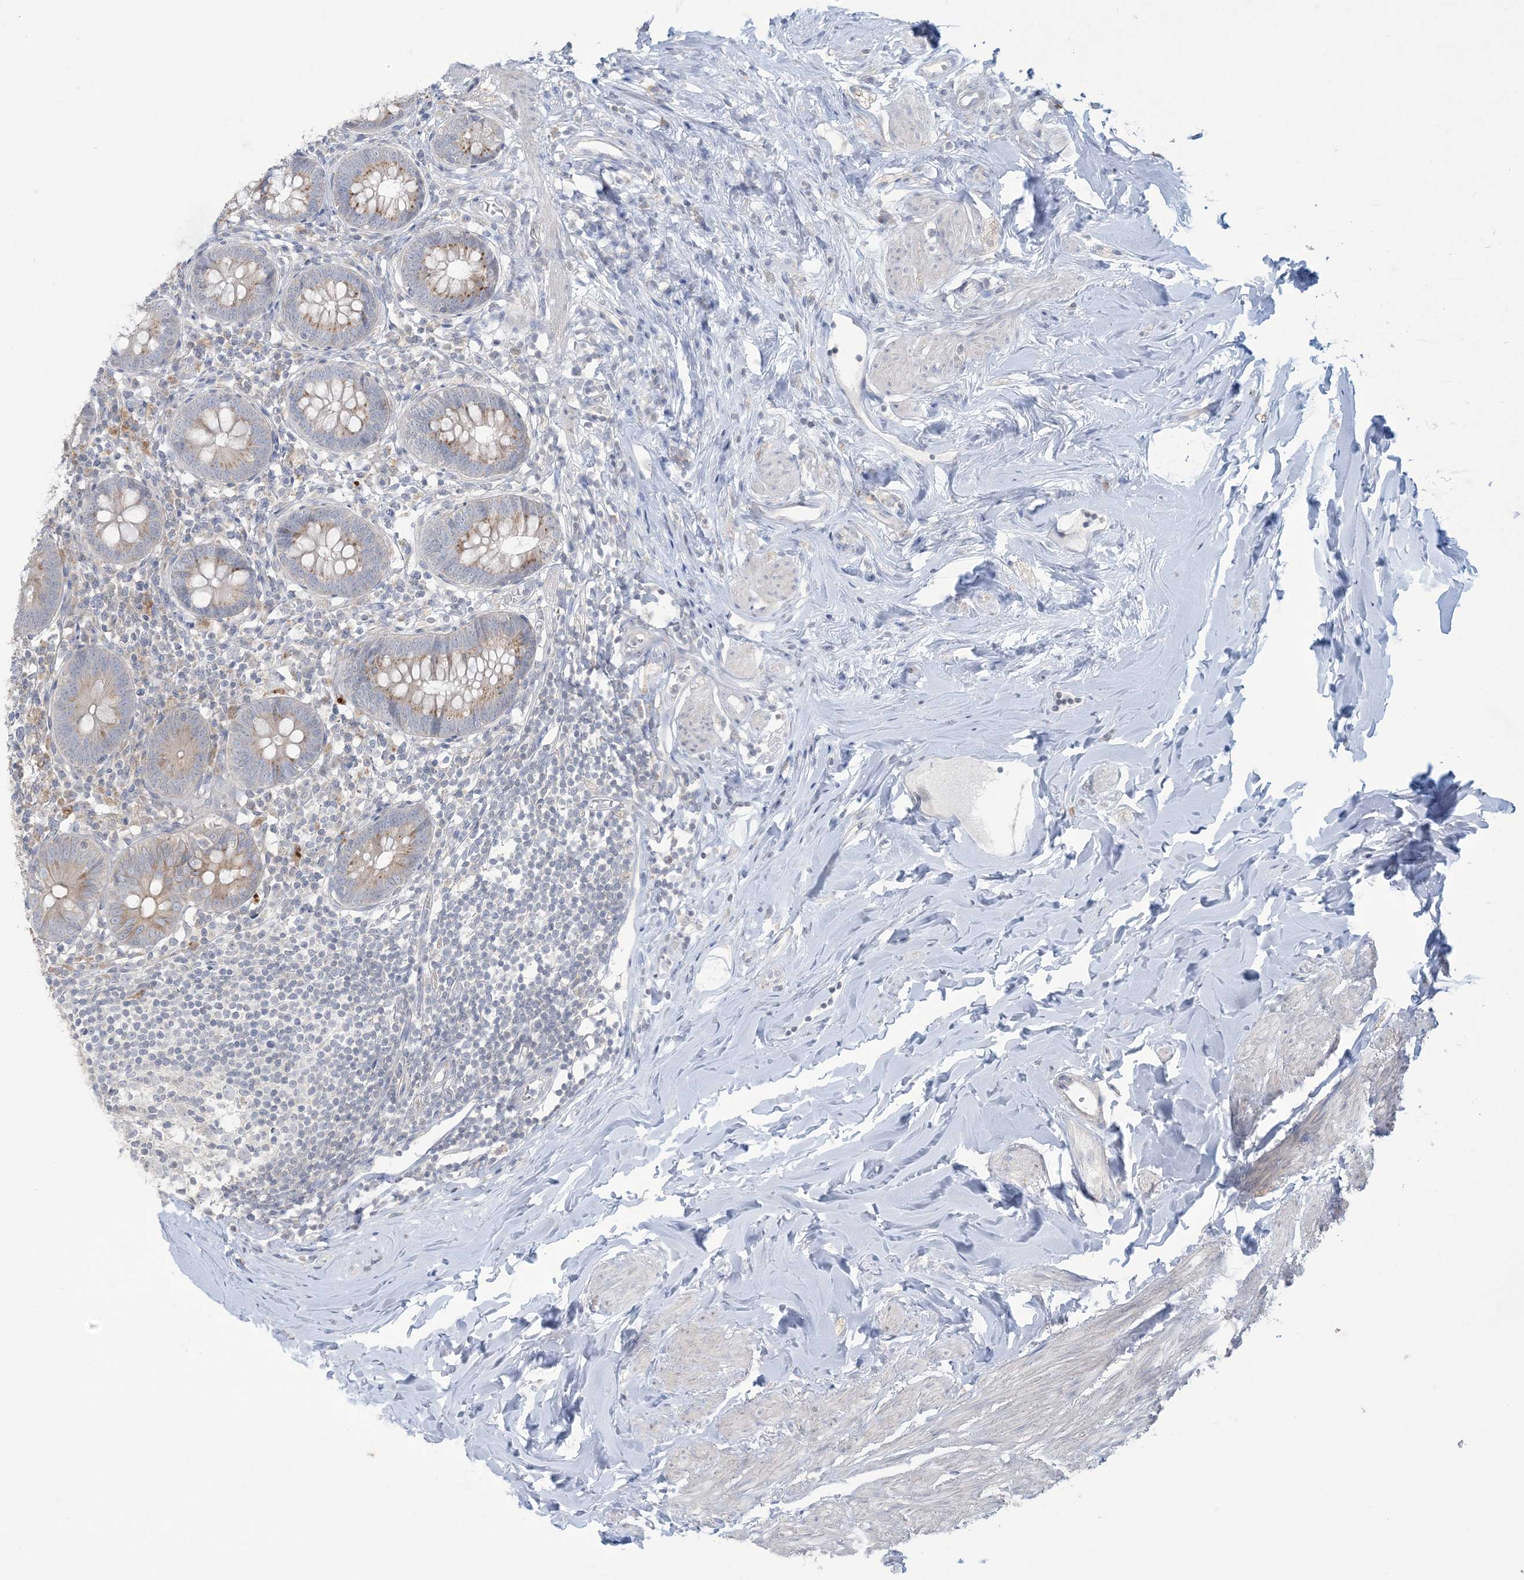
{"staining": {"intensity": "moderate", "quantity": "25%-75%", "location": "cytoplasmic/membranous"}, "tissue": "appendix", "cell_type": "Glandular cells", "image_type": "normal", "snomed": [{"axis": "morphology", "description": "Normal tissue, NOS"}, {"axis": "topography", "description": "Appendix"}], "caption": "Benign appendix exhibits moderate cytoplasmic/membranous staining in approximately 25%-75% of glandular cells, visualized by immunohistochemistry. (DAB IHC, brown staining for protein, blue staining for nuclei).", "gene": "KIF3A", "patient": {"sex": "female", "age": 62}}